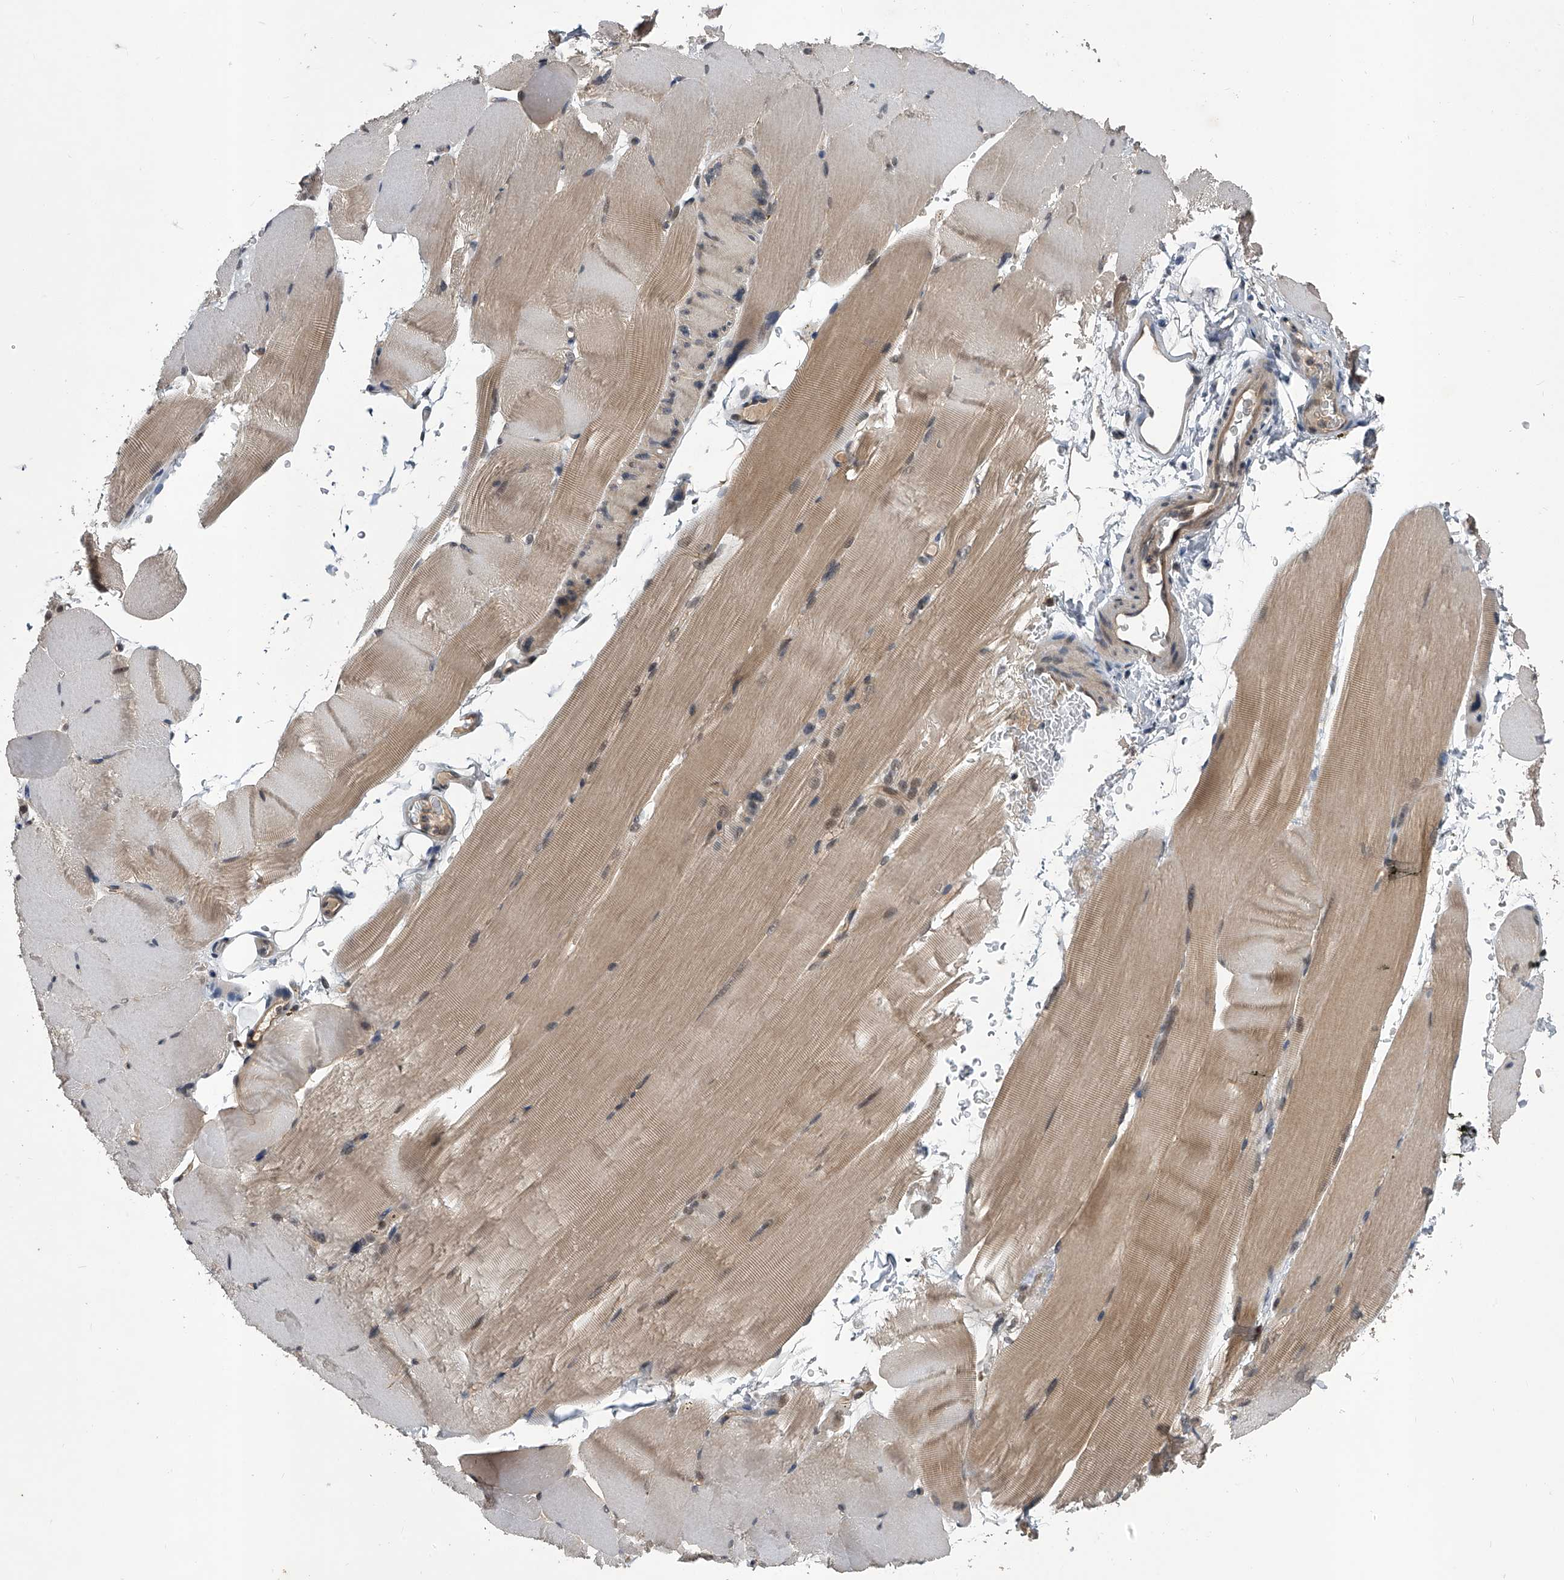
{"staining": {"intensity": "weak", "quantity": "25%-75%", "location": "cytoplasmic/membranous"}, "tissue": "skeletal muscle", "cell_type": "Myocytes", "image_type": "normal", "snomed": [{"axis": "morphology", "description": "Normal tissue, NOS"}, {"axis": "topography", "description": "Skeletal muscle"}, {"axis": "topography", "description": "Parathyroid gland"}], "caption": "Skeletal muscle stained with DAB immunohistochemistry exhibits low levels of weak cytoplasmic/membranous staining in approximately 25%-75% of myocytes. Nuclei are stained in blue.", "gene": "SLC12A8", "patient": {"sex": "female", "age": 37}}